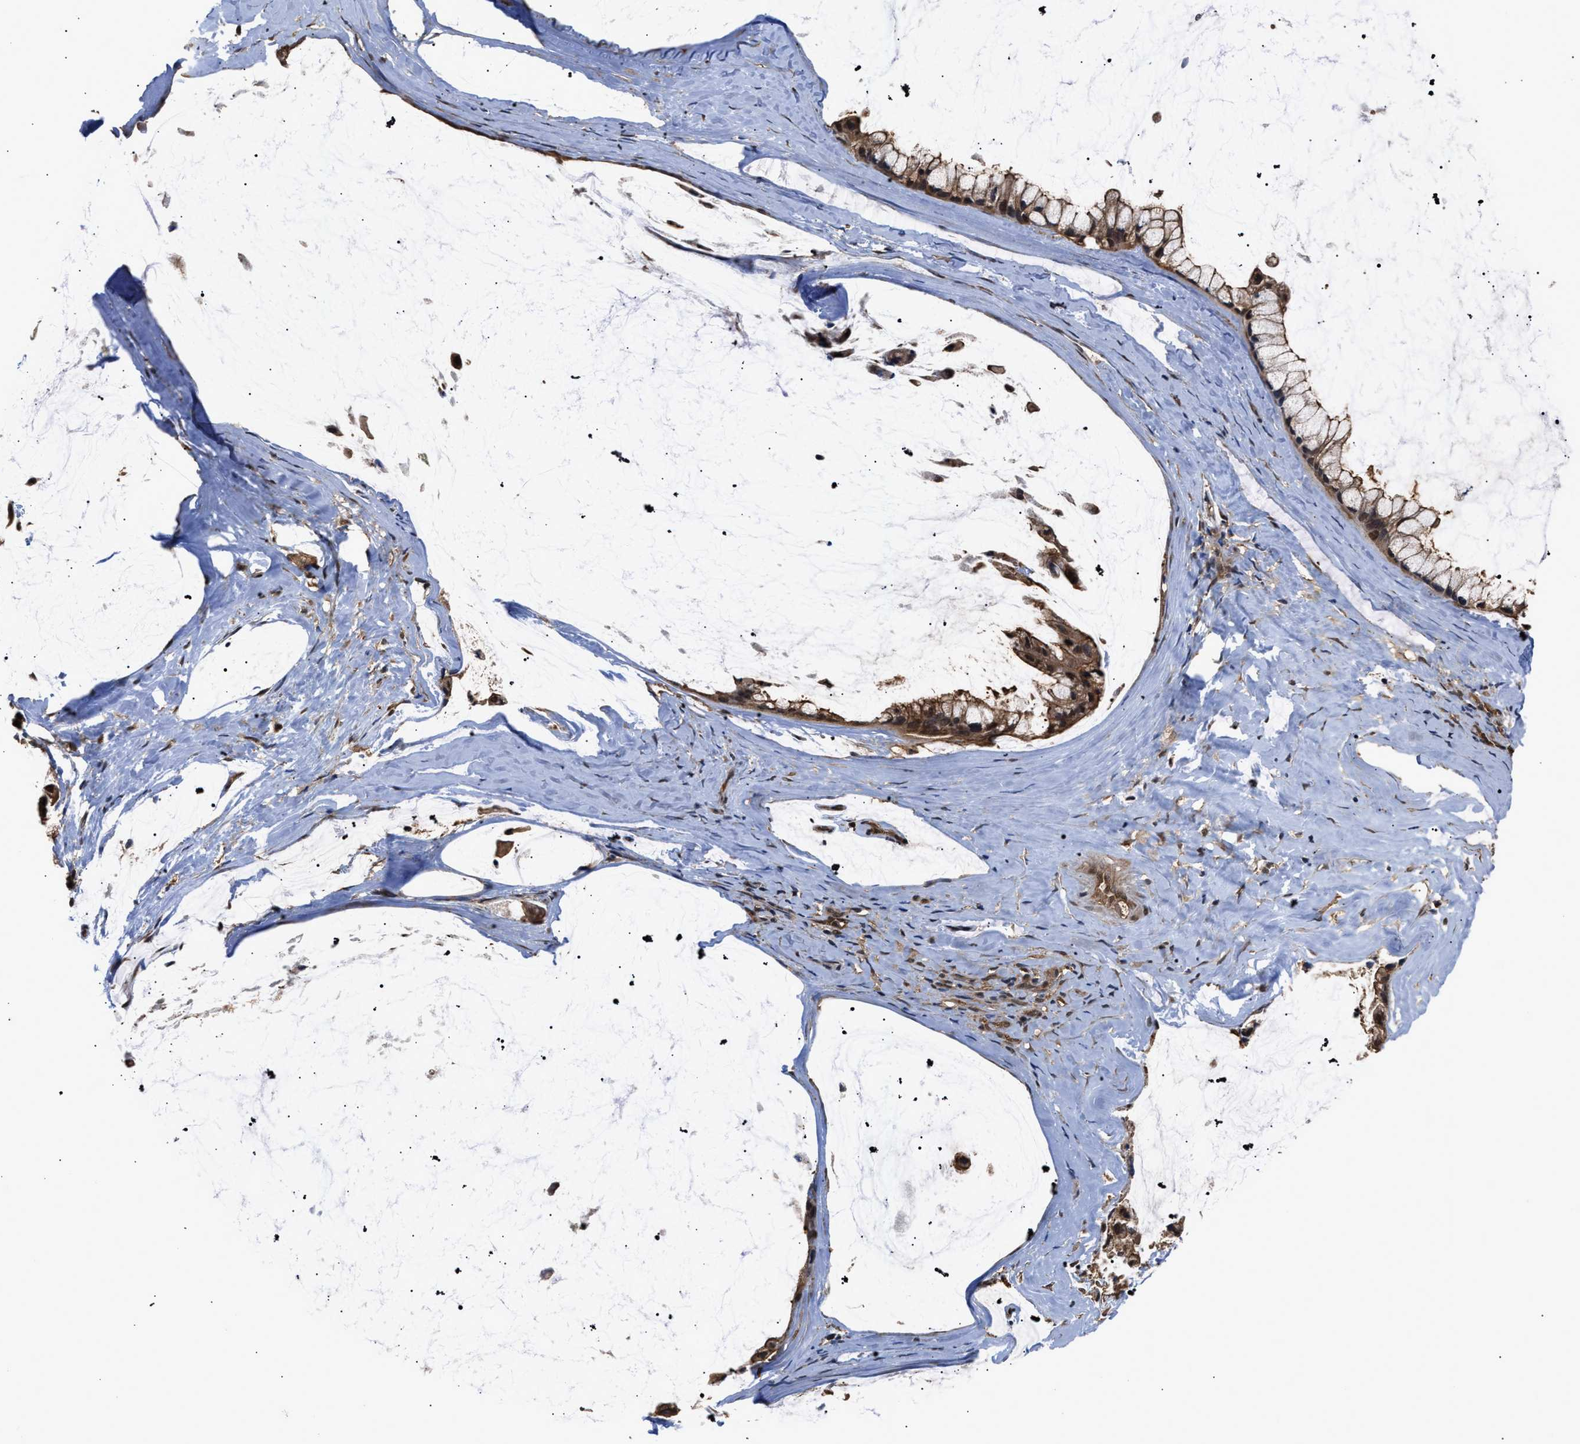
{"staining": {"intensity": "moderate", "quantity": ">75%", "location": "cytoplasmic/membranous,nuclear"}, "tissue": "ovarian cancer", "cell_type": "Tumor cells", "image_type": "cancer", "snomed": [{"axis": "morphology", "description": "Cystadenocarcinoma, mucinous, NOS"}, {"axis": "topography", "description": "Ovary"}], "caption": "Ovarian mucinous cystadenocarcinoma was stained to show a protein in brown. There is medium levels of moderate cytoplasmic/membranous and nuclear staining in approximately >75% of tumor cells. (Stains: DAB (3,3'-diaminobenzidine) in brown, nuclei in blue, Microscopy: brightfield microscopy at high magnification).", "gene": "SCAI", "patient": {"sex": "female", "age": 39}}